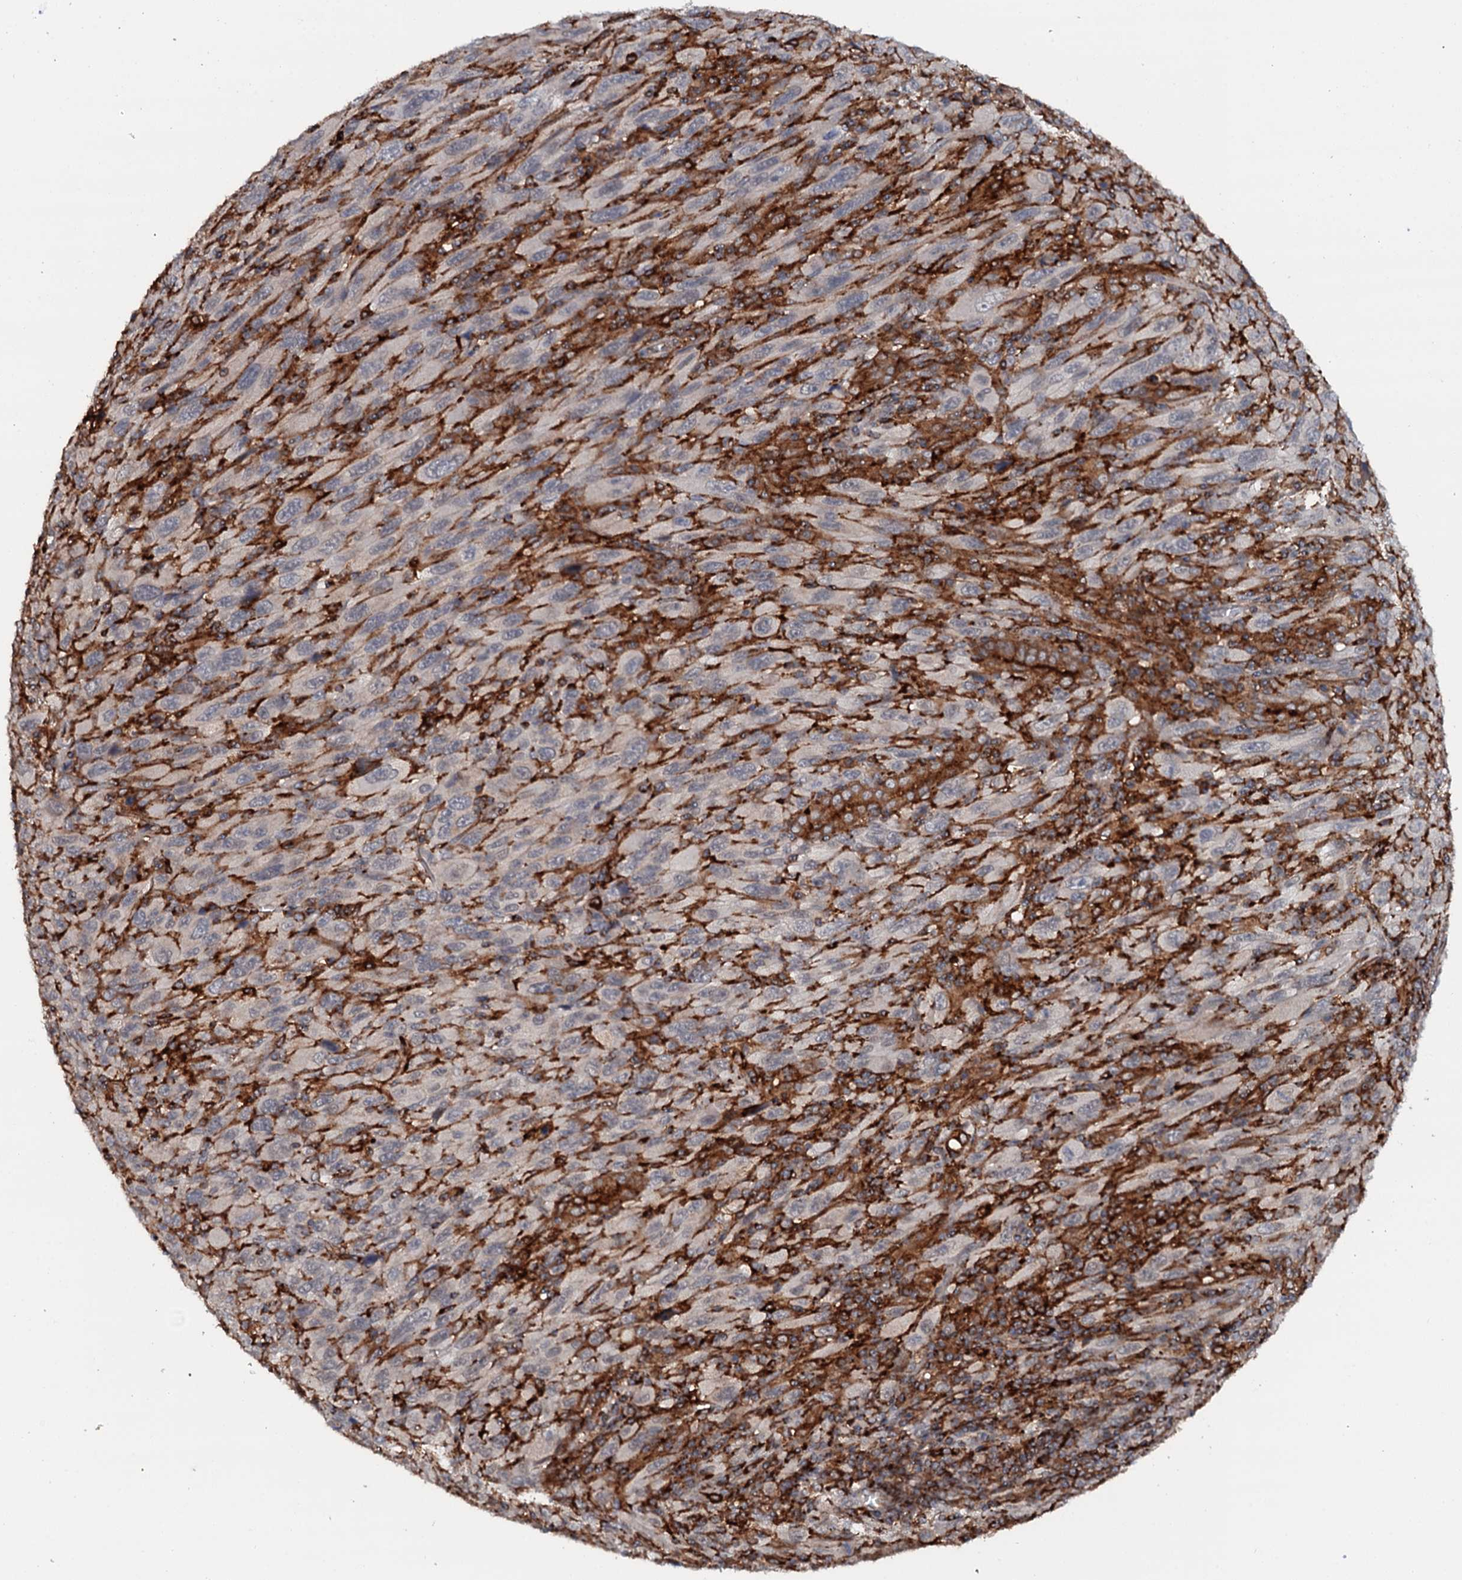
{"staining": {"intensity": "strong", "quantity": "<25%", "location": "cytoplasmic/membranous"}, "tissue": "melanoma", "cell_type": "Tumor cells", "image_type": "cancer", "snomed": [{"axis": "morphology", "description": "Malignant melanoma, Metastatic site"}, {"axis": "topography", "description": "Skin"}], "caption": "Immunohistochemical staining of malignant melanoma (metastatic site) shows strong cytoplasmic/membranous protein positivity in approximately <25% of tumor cells. The staining was performed using DAB to visualize the protein expression in brown, while the nuclei were stained in blue with hematoxylin (Magnification: 20x).", "gene": "VAMP8", "patient": {"sex": "female", "age": 56}}